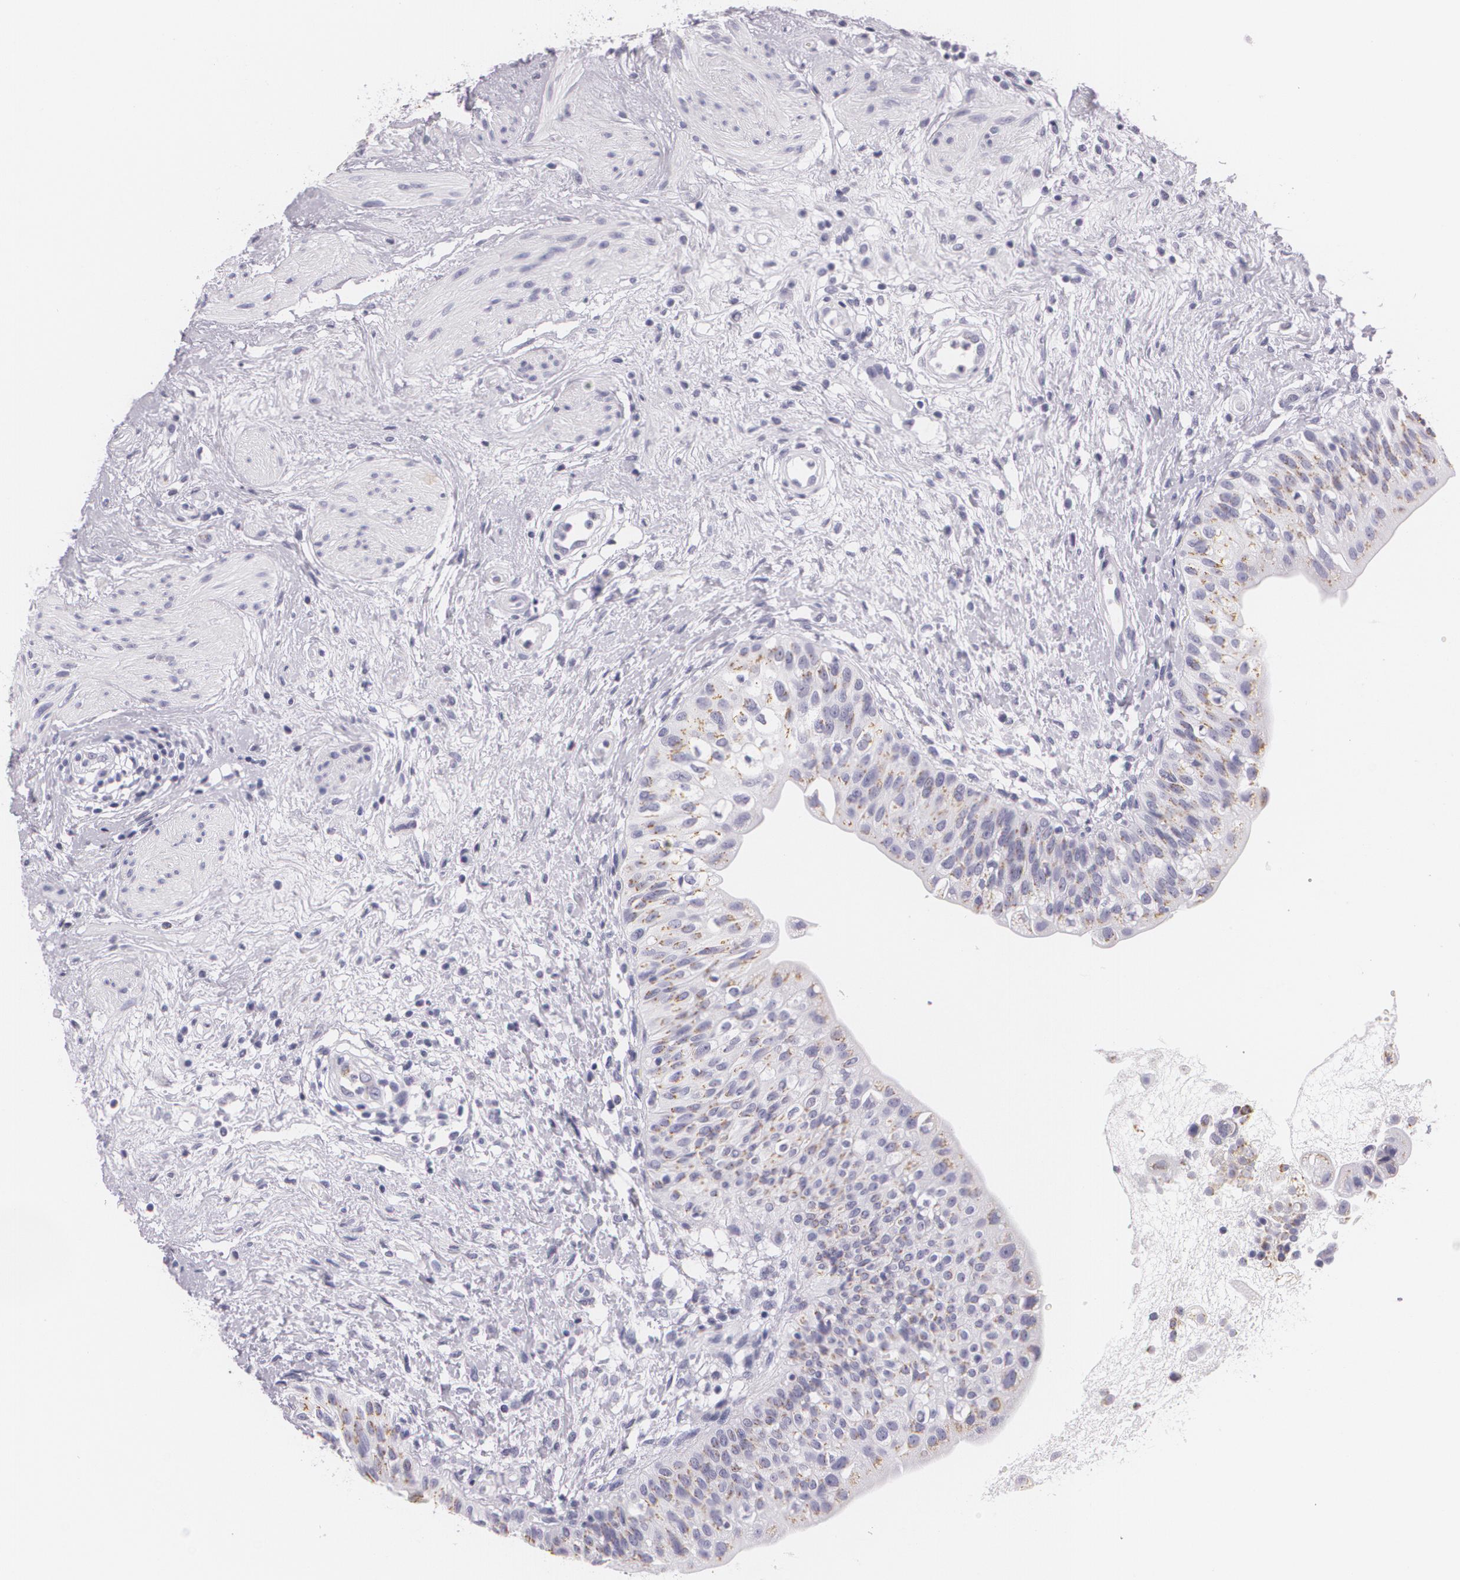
{"staining": {"intensity": "negative", "quantity": "none", "location": "none"}, "tissue": "urinary bladder", "cell_type": "Urothelial cells", "image_type": "normal", "snomed": [{"axis": "morphology", "description": "Normal tissue, NOS"}, {"axis": "topography", "description": "Urinary bladder"}], "caption": "Urinary bladder was stained to show a protein in brown. There is no significant staining in urothelial cells. (Stains: DAB immunohistochemistry (IHC) with hematoxylin counter stain, Microscopy: brightfield microscopy at high magnification).", "gene": "DLG4", "patient": {"sex": "female", "age": 55}}